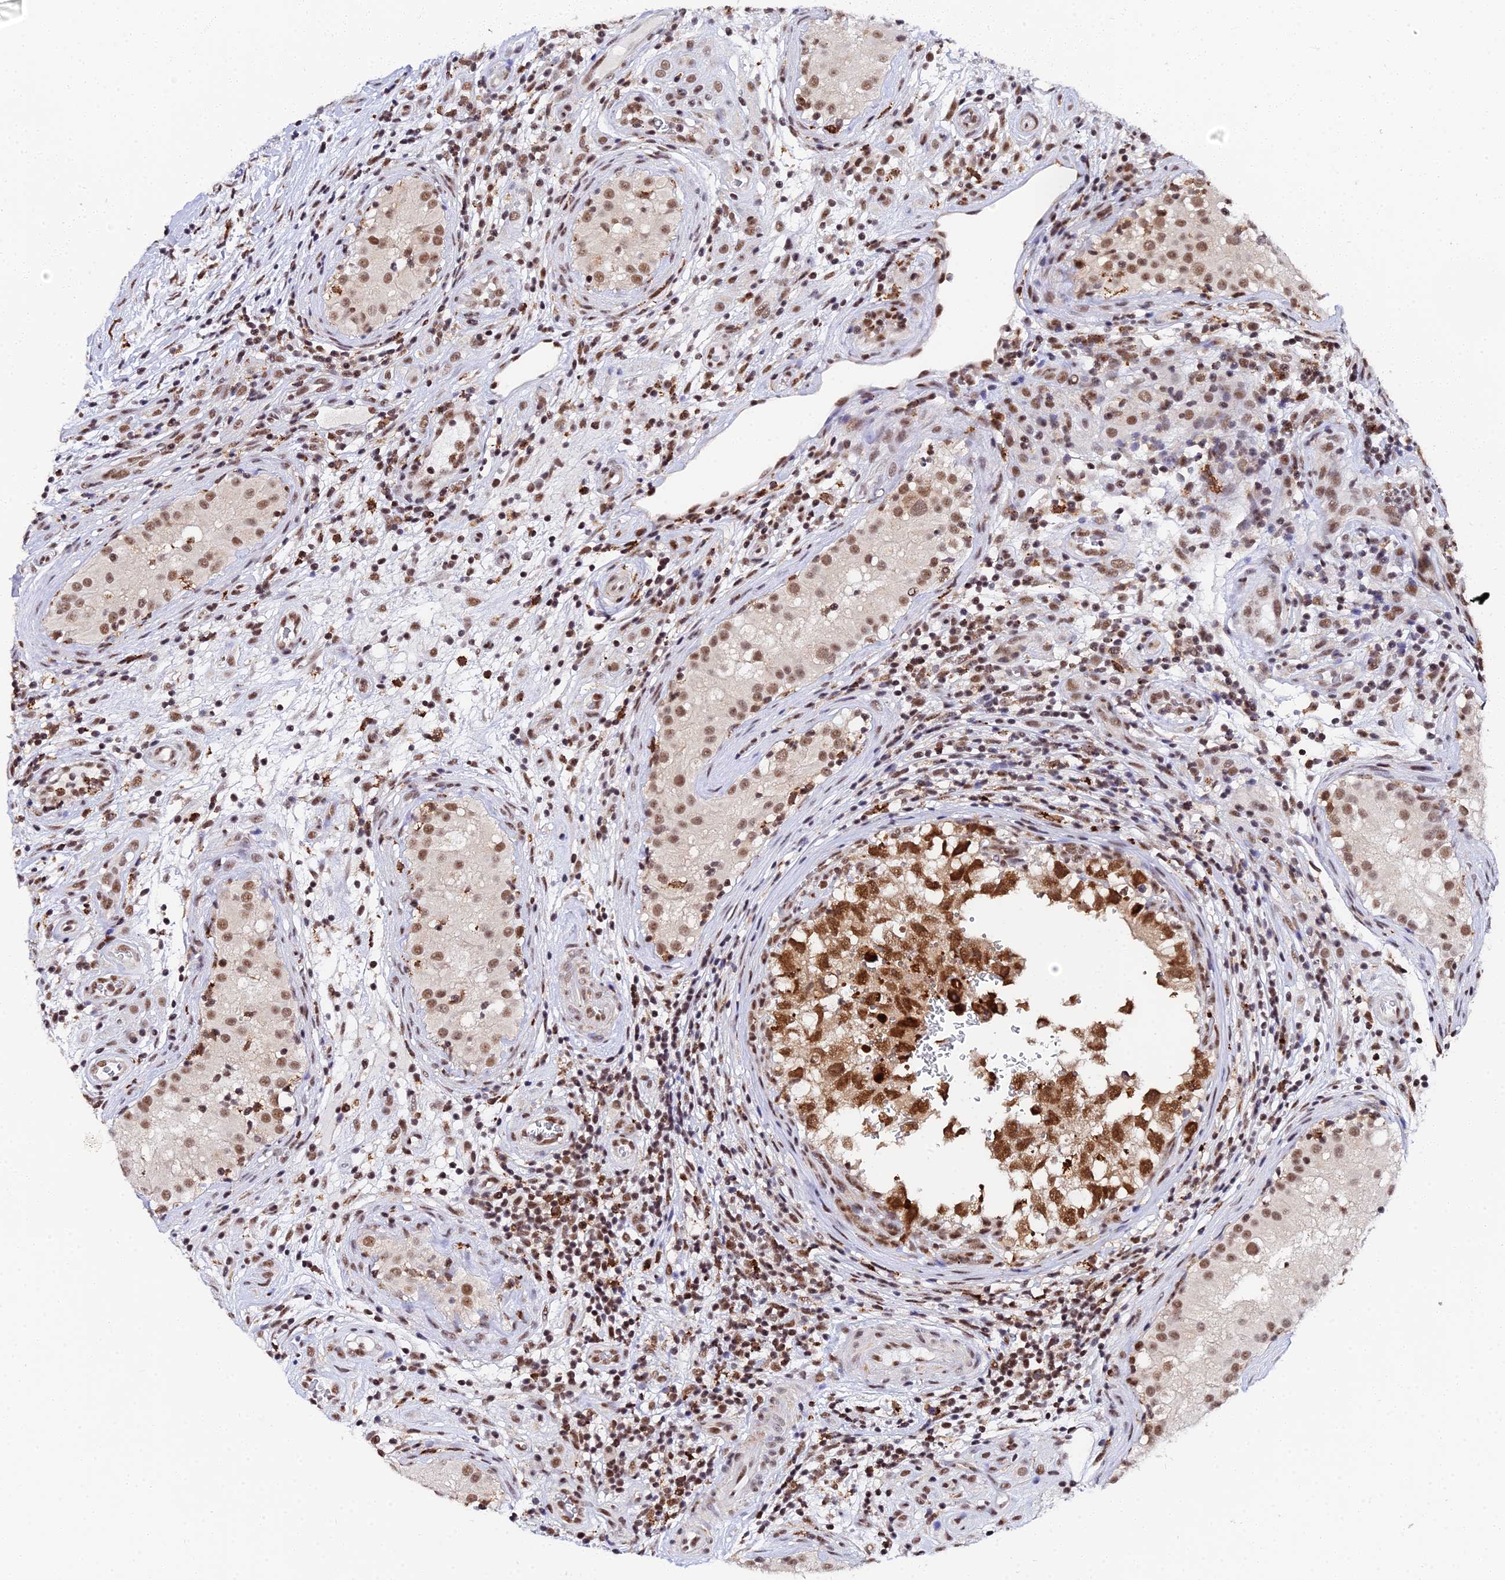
{"staining": {"intensity": "strong", "quantity": ">75%", "location": "cytoplasmic/membranous,nuclear"}, "tissue": "testis cancer", "cell_type": "Tumor cells", "image_type": "cancer", "snomed": [{"axis": "morphology", "description": "Seminoma, NOS"}, {"axis": "morphology", "description": "Carcinoma, Embryonal, NOS"}, {"axis": "topography", "description": "Testis"}], "caption": "Human embryonal carcinoma (testis) stained with a protein marker displays strong staining in tumor cells.", "gene": "MAGOHB", "patient": {"sex": "male", "age": 29}}